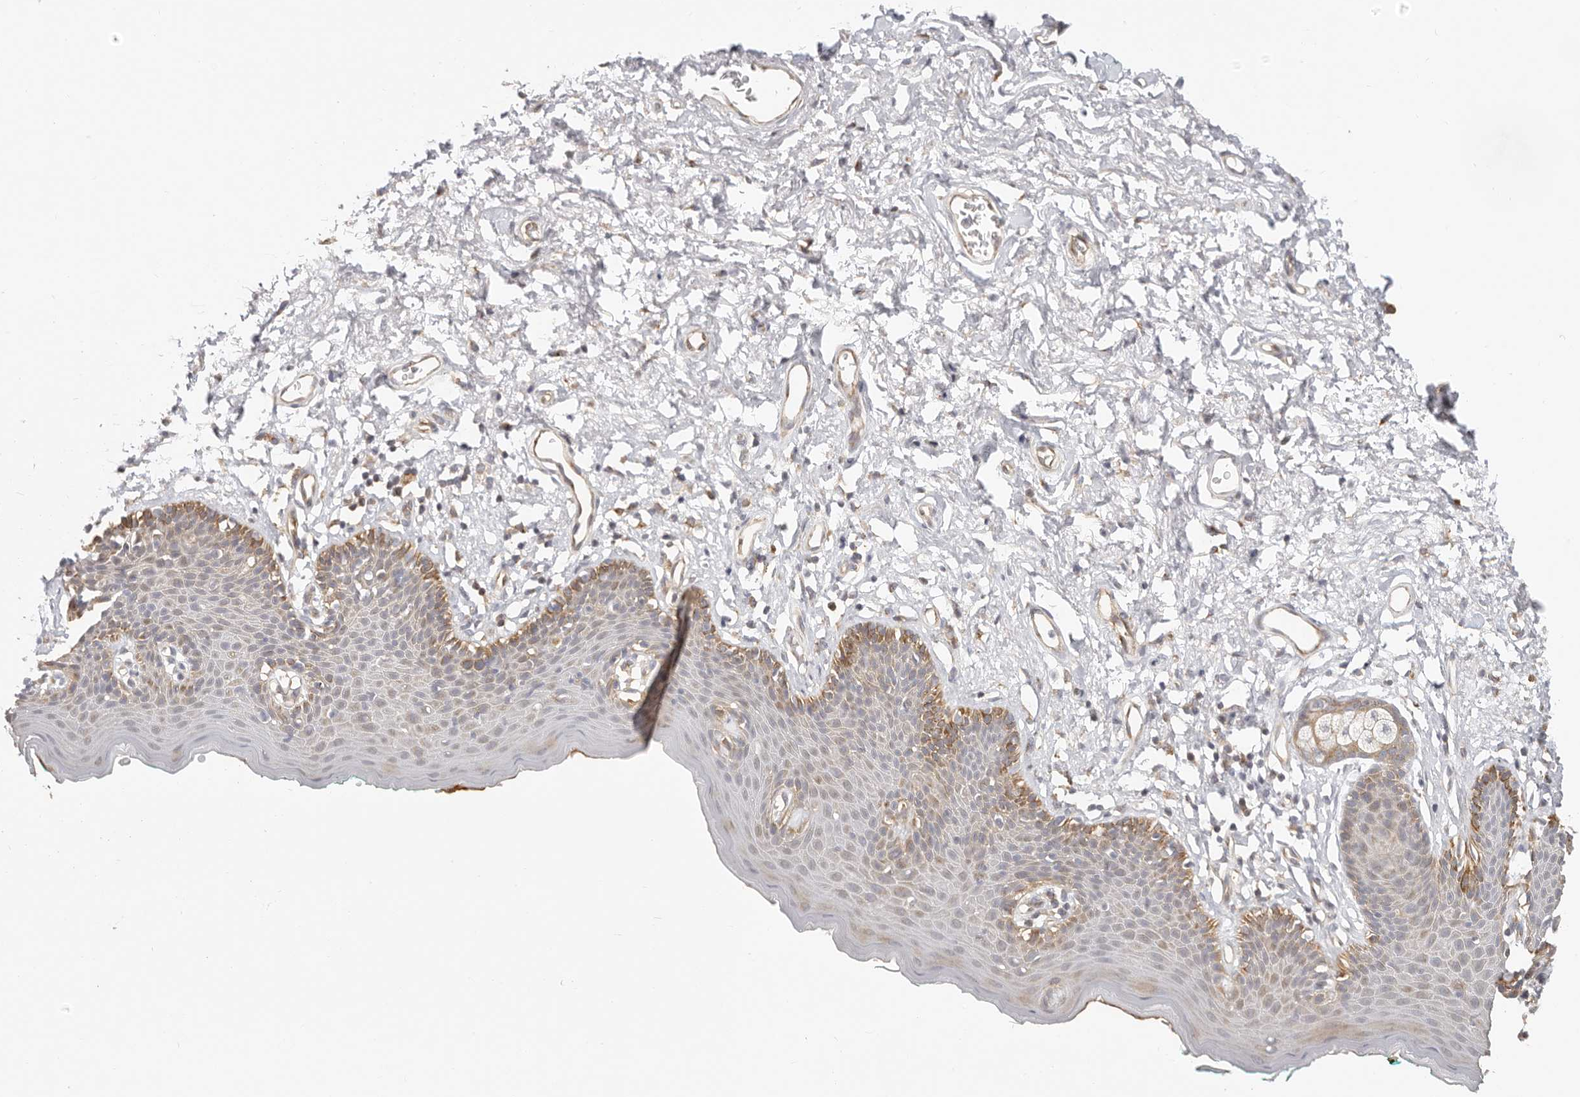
{"staining": {"intensity": "weak", "quantity": "25%-75%", "location": "cytoplasmic/membranous"}, "tissue": "skin", "cell_type": "Epidermal cells", "image_type": "normal", "snomed": [{"axis": "morphology", "description": "Normal tissue, NOS"}, {"axis": "topography", "description": "Vulva"}], "caption": "Skin stained with IHC shows weak cytoplasmic/membranous positivity in about 25%-75% of epidermal cells. The staining was performed using DAB, with brown indicating positive protein expression. Nuclei are stained blue with hematoxylin.", "gene": "DTNBP1", "patient": {"sex": "female", "age": 66}}